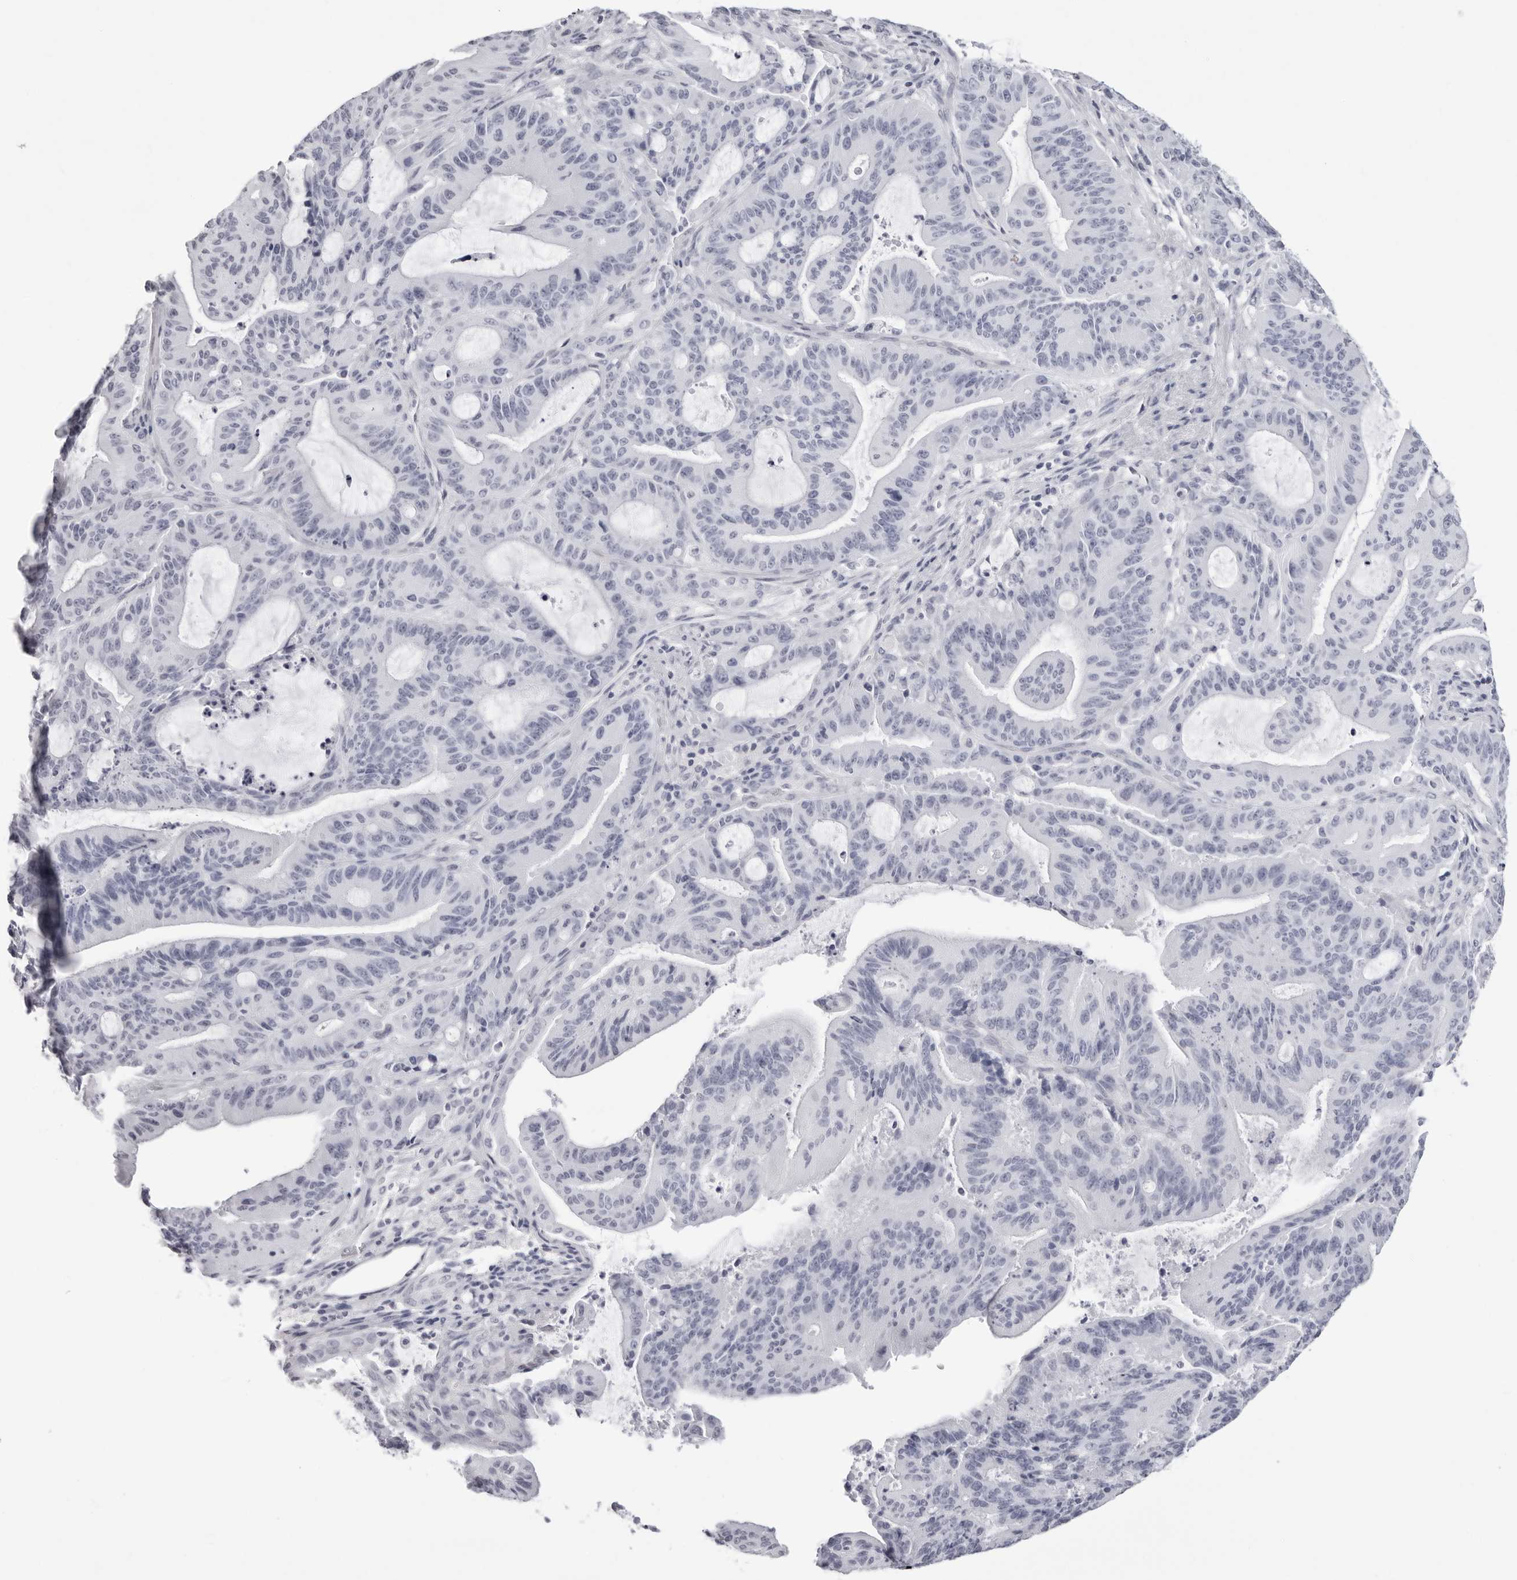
{"staining": {"intensity": "negative", "quantity": "none", "location": "none"}, "tissue": "liver cancer", "cell_type": "Tumor cells", "image_type": "cancer", "snomed": [{"axis": "morphology", "description": "Normal tissue, NOS"}, {"axis": "morphology", "description": "Cholangiocarcinoma"}, {"axis": "topography", "description": "Liver"}, {"axis": "topography", "description": "Peripheral nerve tissue"}], "caption": "Photomicrograph shows no protein expression in tumor cells of cholangiocarcinoma (liver) tissue.", "gene": "INSL3", "patient": {"sex": "female", "age": 73}}